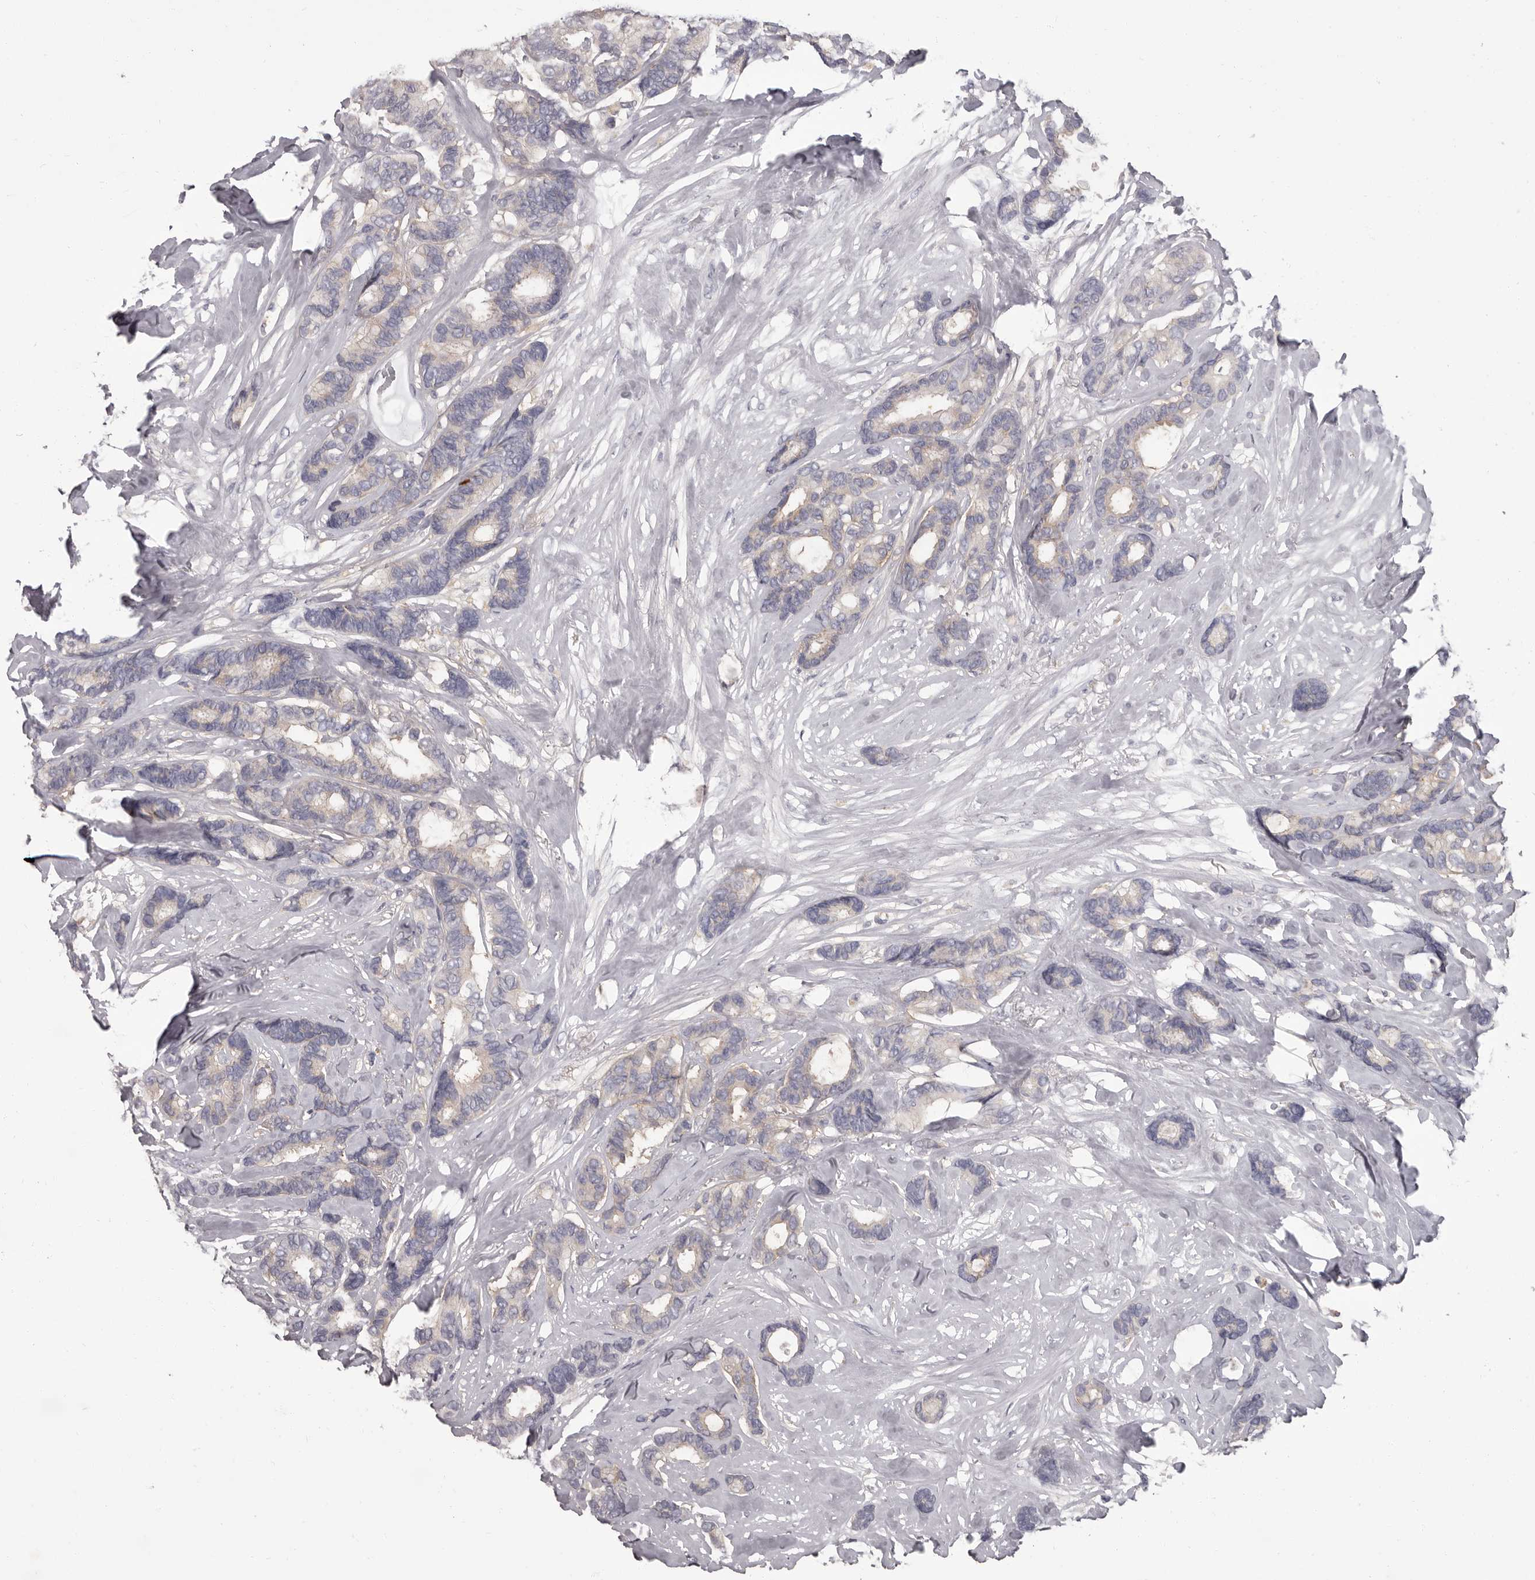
{"staining": {"intensity": "weak", "quantity": "<25%", "location": "cytoplasmic/membranous"}, "tissue": "breast cancer", "cell_type": "Tumor cells", "image_type": "cancer", "snomed": [{"axis": "morphology", "description": "Duct carcinoma"}, {"axis": "topography", "description": "Breast"}], "caption": "IHC of human breast cancer reveals no staining in tumor cells.", "gene": "APEH", "patient": {"sex": "female", "age": 87}}